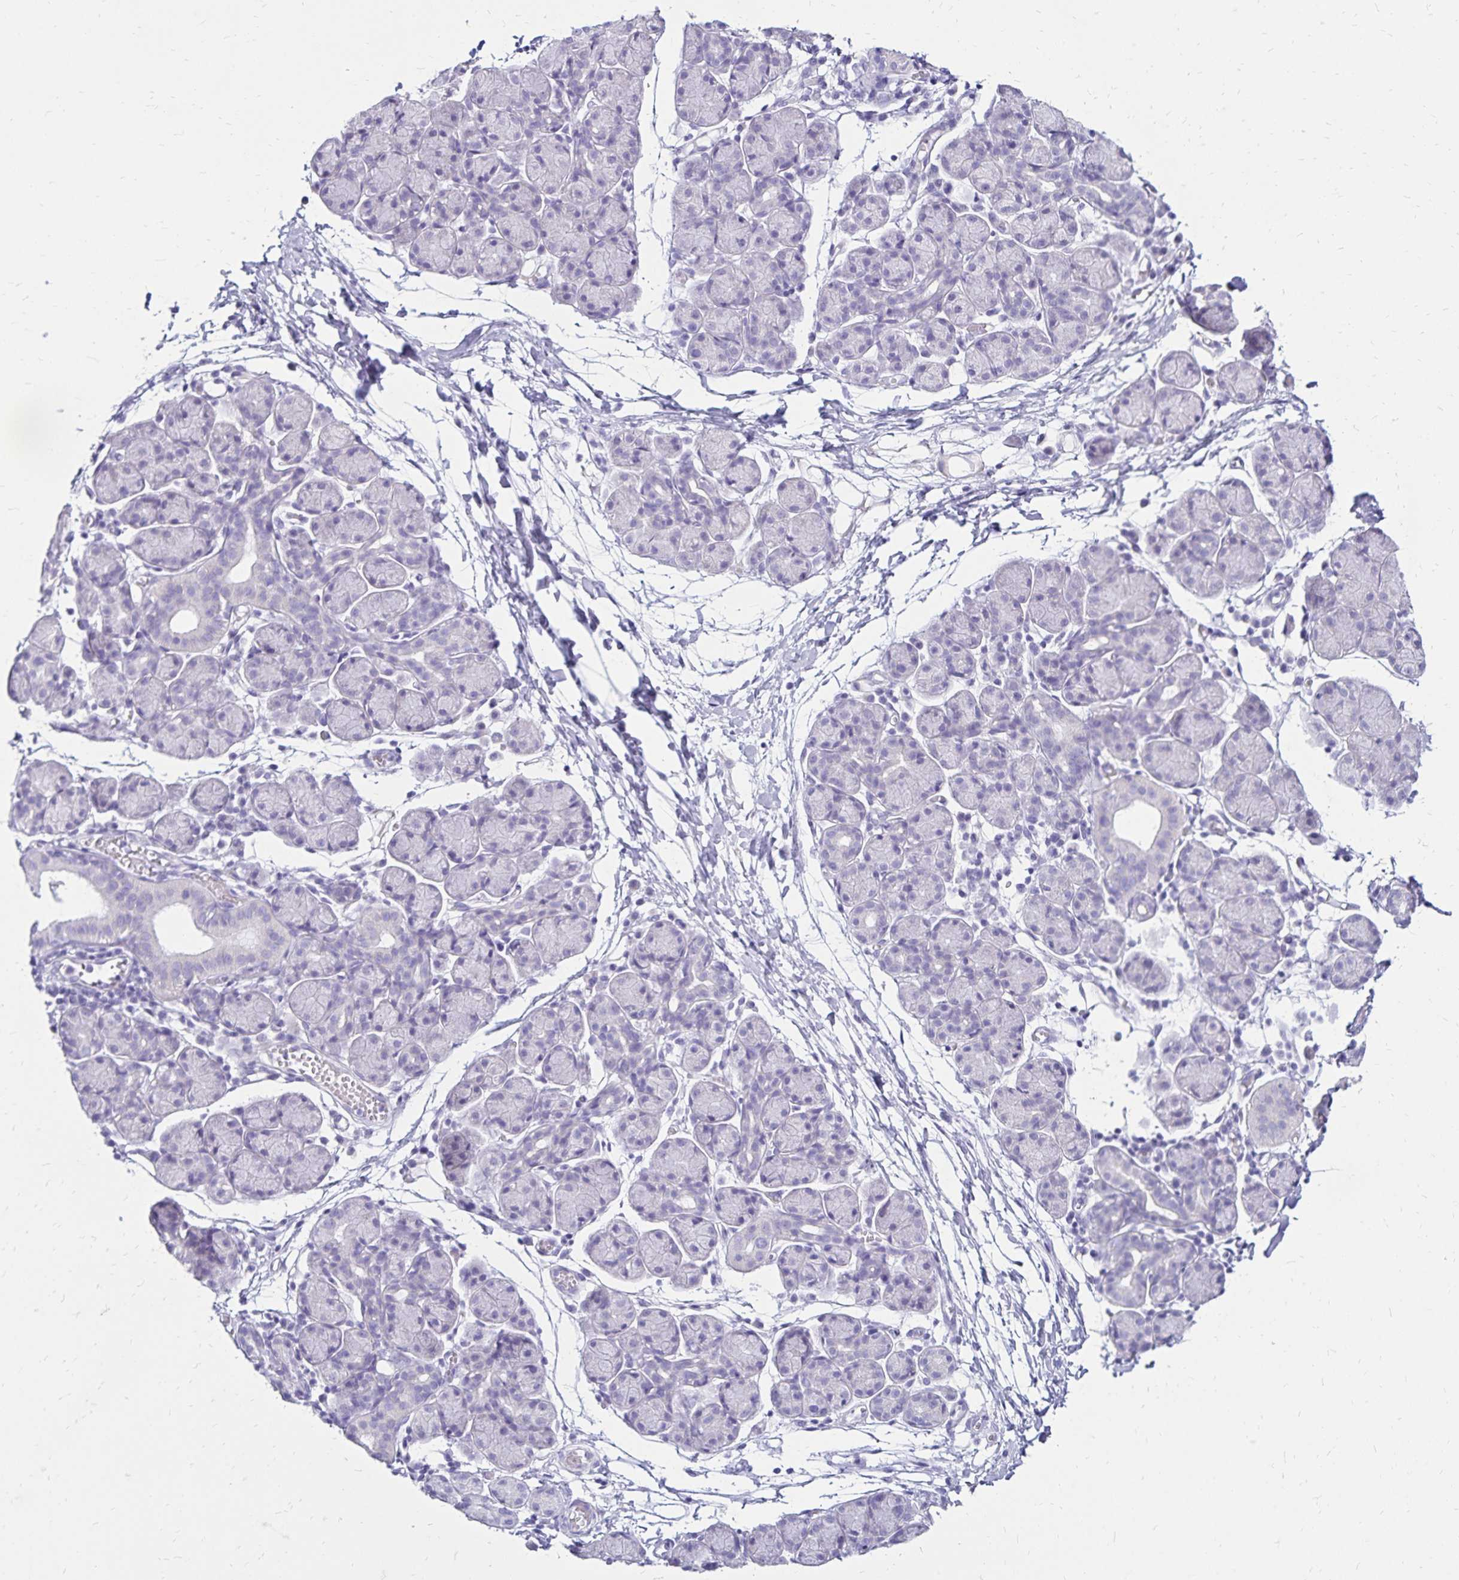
{"staining": {"intensity": "negative", "quantity": "none", "location": "none"}, "tissue": "salivary gland", "cell_type": "Glandular cells", "image_type": "normal", "snomed": [{"axis": "morphology", "description": "Normal tissue, NOS"}, {"axis": "morphology", "description": "Inflammation, NOS"}, {"axis": "topography", "description": "Lymph node"}, {"axis": "topography", "description": "Salivary gland"}], "caption": "Salivary gland was stained to show a protein in brown. There is no significant staining in glandular cells. Nuclei are stained in blue.", "gene": "LIN28B", "patient": {"sex": "male", "age": 3}}